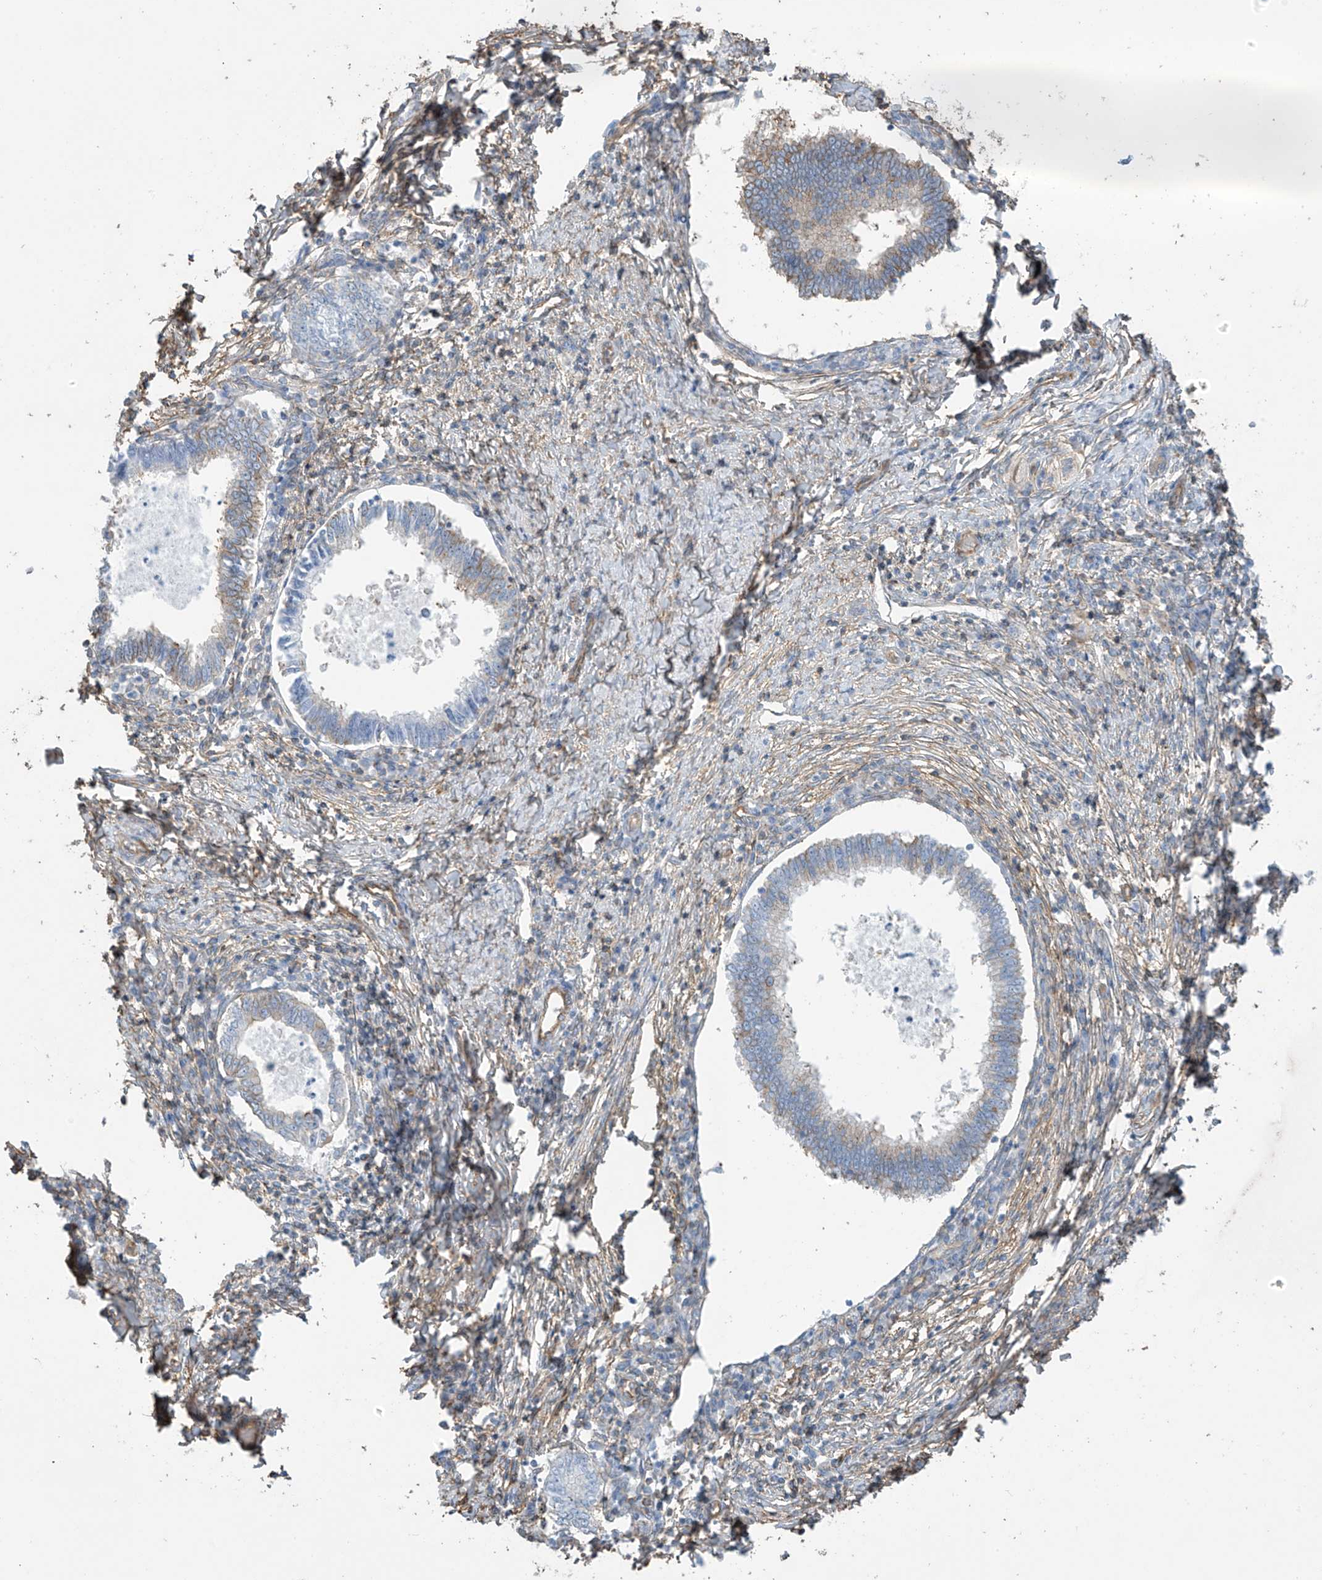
{"staining": {"intensity": "weak", "quantity": "25%-75%", "location": "cytoplasmic/membranous"}, "tissue": "cervical cancer", "cell_type": "Tumor cells", "image_type": "cancer", "snomed": [{"axis": "morphology", "description": "Adenocarcinoma, NOS"}, {"axis": "topography", "description": "Cervix"}], "caption": "This is an image of immunohistochemistry staining of cervical cancer, which shows weak staining in the cytoplasmic/membranous of tumor cells.", "gene": "ZNF846", "patient": {"sex": "female", "age": 36}}